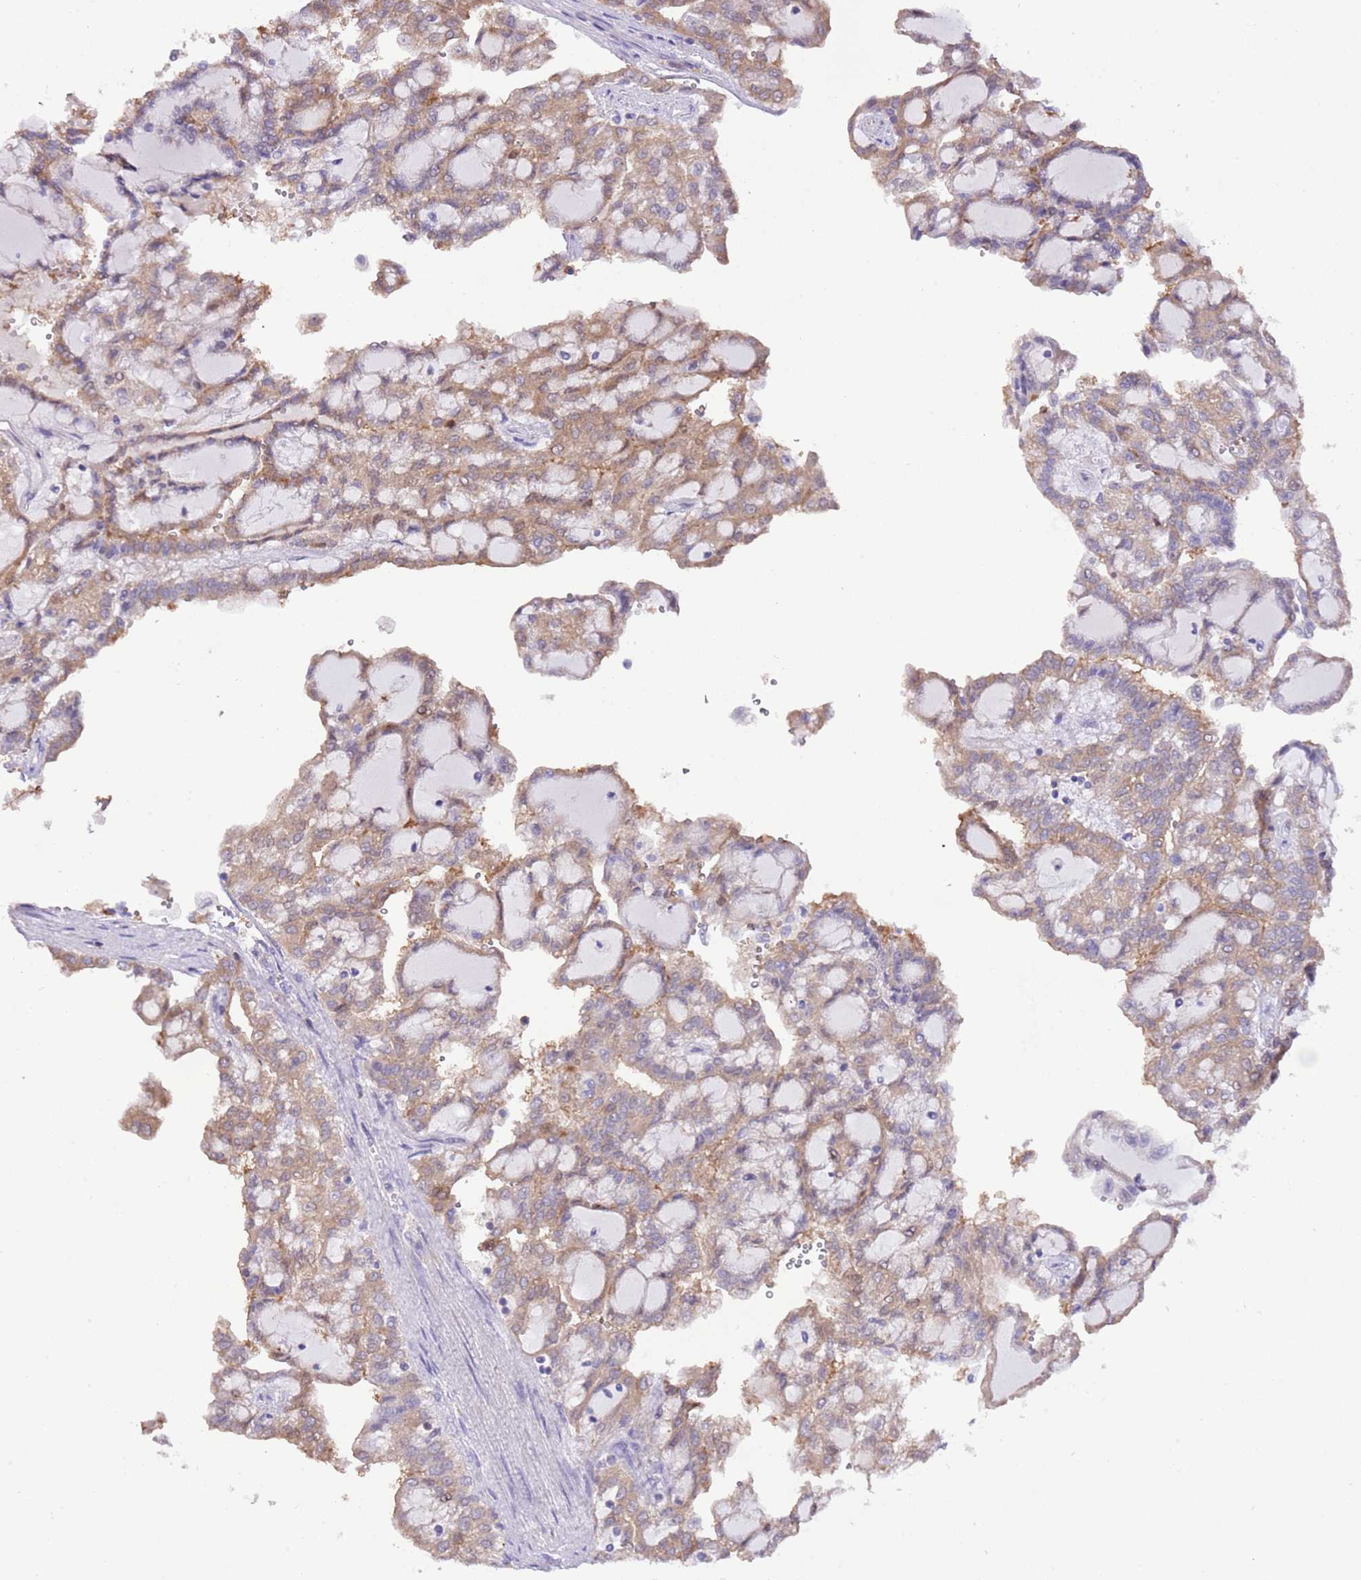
{"staining": {"intensity": "moderate", "quantity": ">75%", "location": "cytoplasmic/membranous"}, "tissue": "renal cancer", "cell_type": "Tumor cells", "image_type": "cancer", "snomed": [{"axis": "morphology", "description": "Adenocarcinoma, NOS"}, {"axis": "topography", "description": "Kidney"}], "caption": "Renal cancer stained for a protein (brown) shows moderate cytoplasmic/membranous positive staining in about >75% of tumor cells.", "gene": "PRR32", "patient": {"sex": "male", "age": 63}}